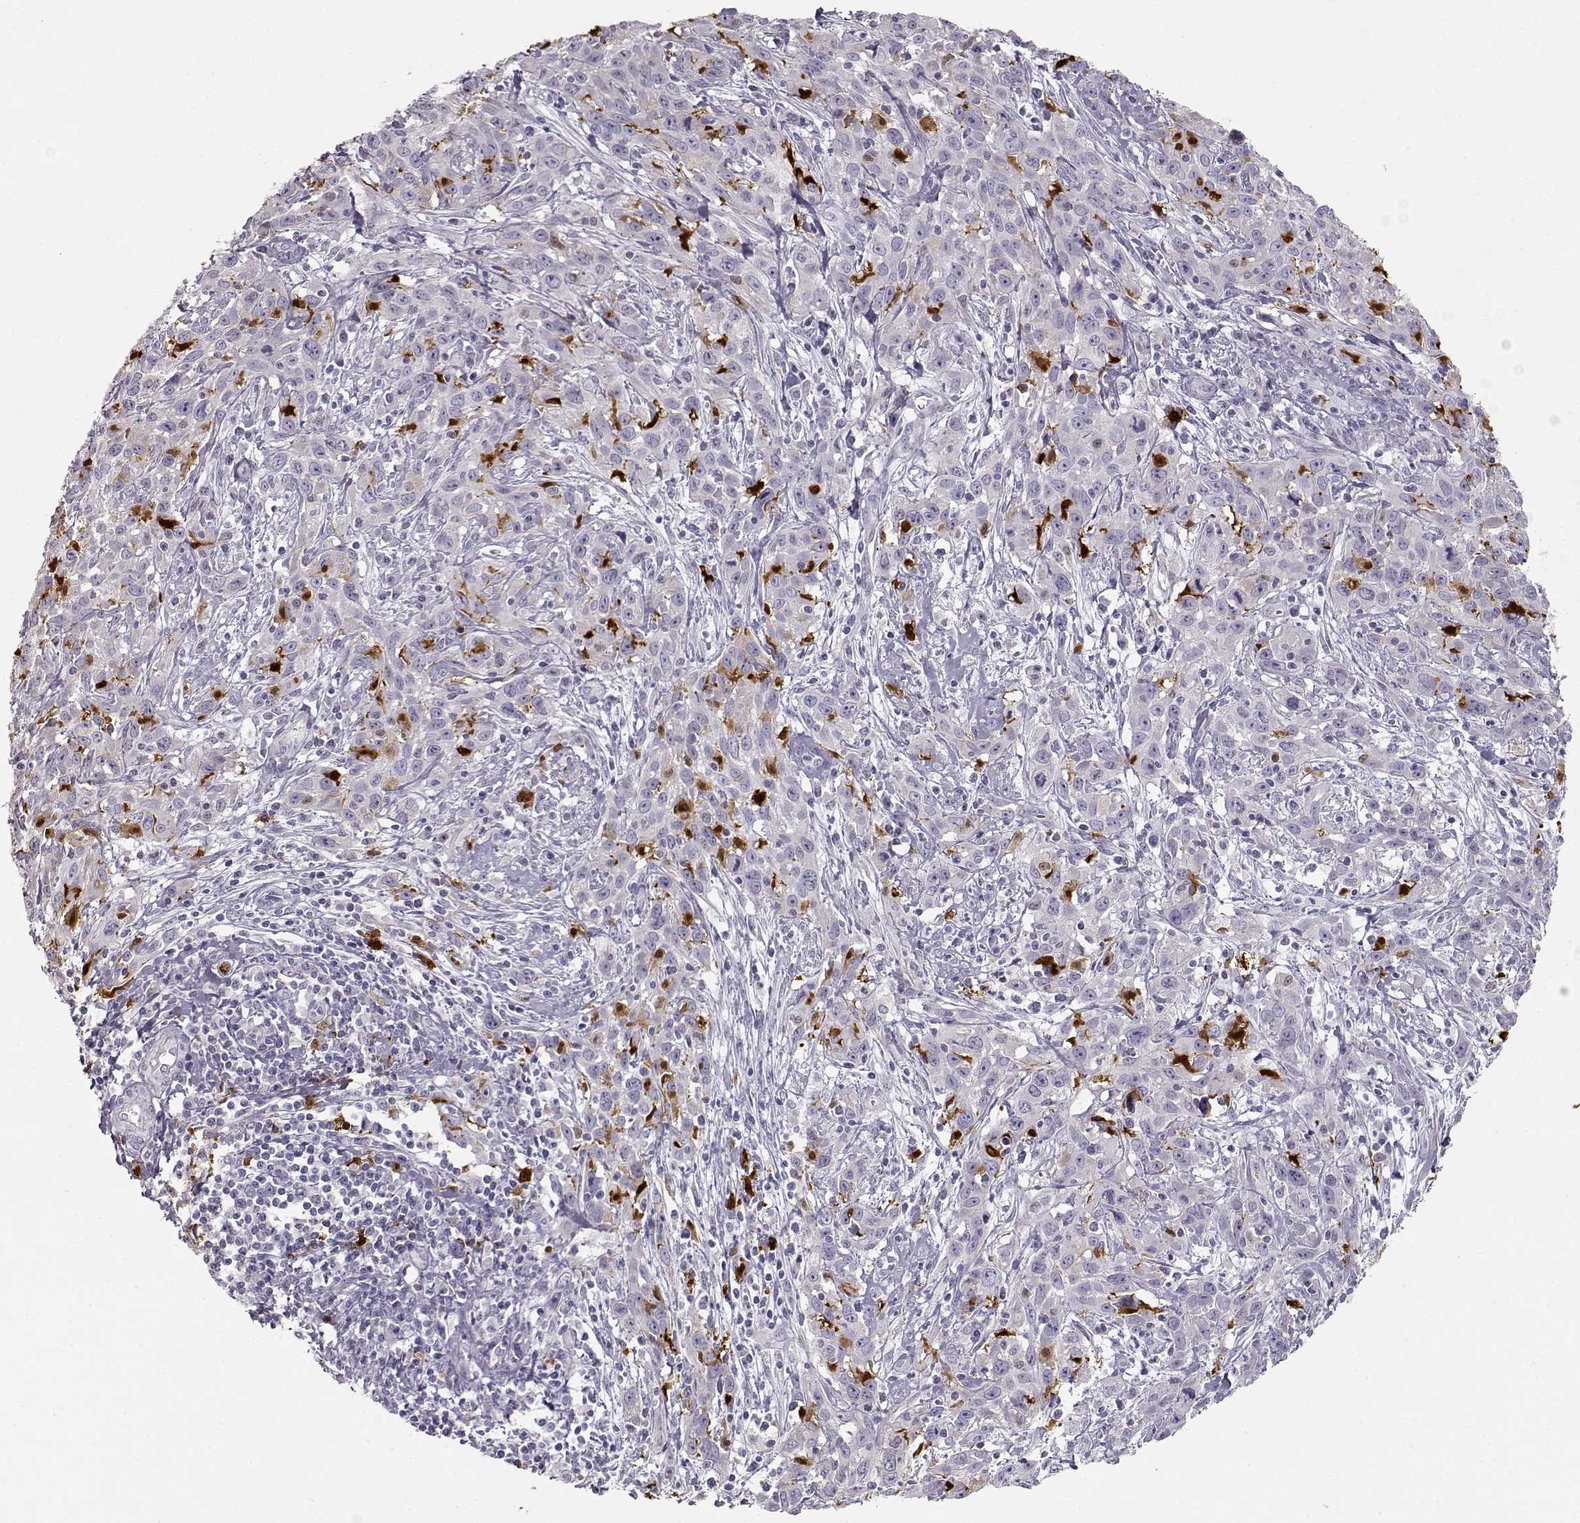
{"staining": {"intensity": "negative", "quantity": "none", "location": "none"}, "tissue": "cervical cancer", "cell_type": "Tumor cells", "image_type": "cancer", "snomed": [{"axis": "morphology", "description": "Squamous cell carcinoma, NOS"}, {"axis": "topography", "description": "Cervix"}], "caption": "An immunohistochemistry (IHC) micrograph of cervical cancer is shown. There is no staining in tumor cells of cervical cancer.", "gene": "S100B", "patient": {"sex": "female", "age": 38}}